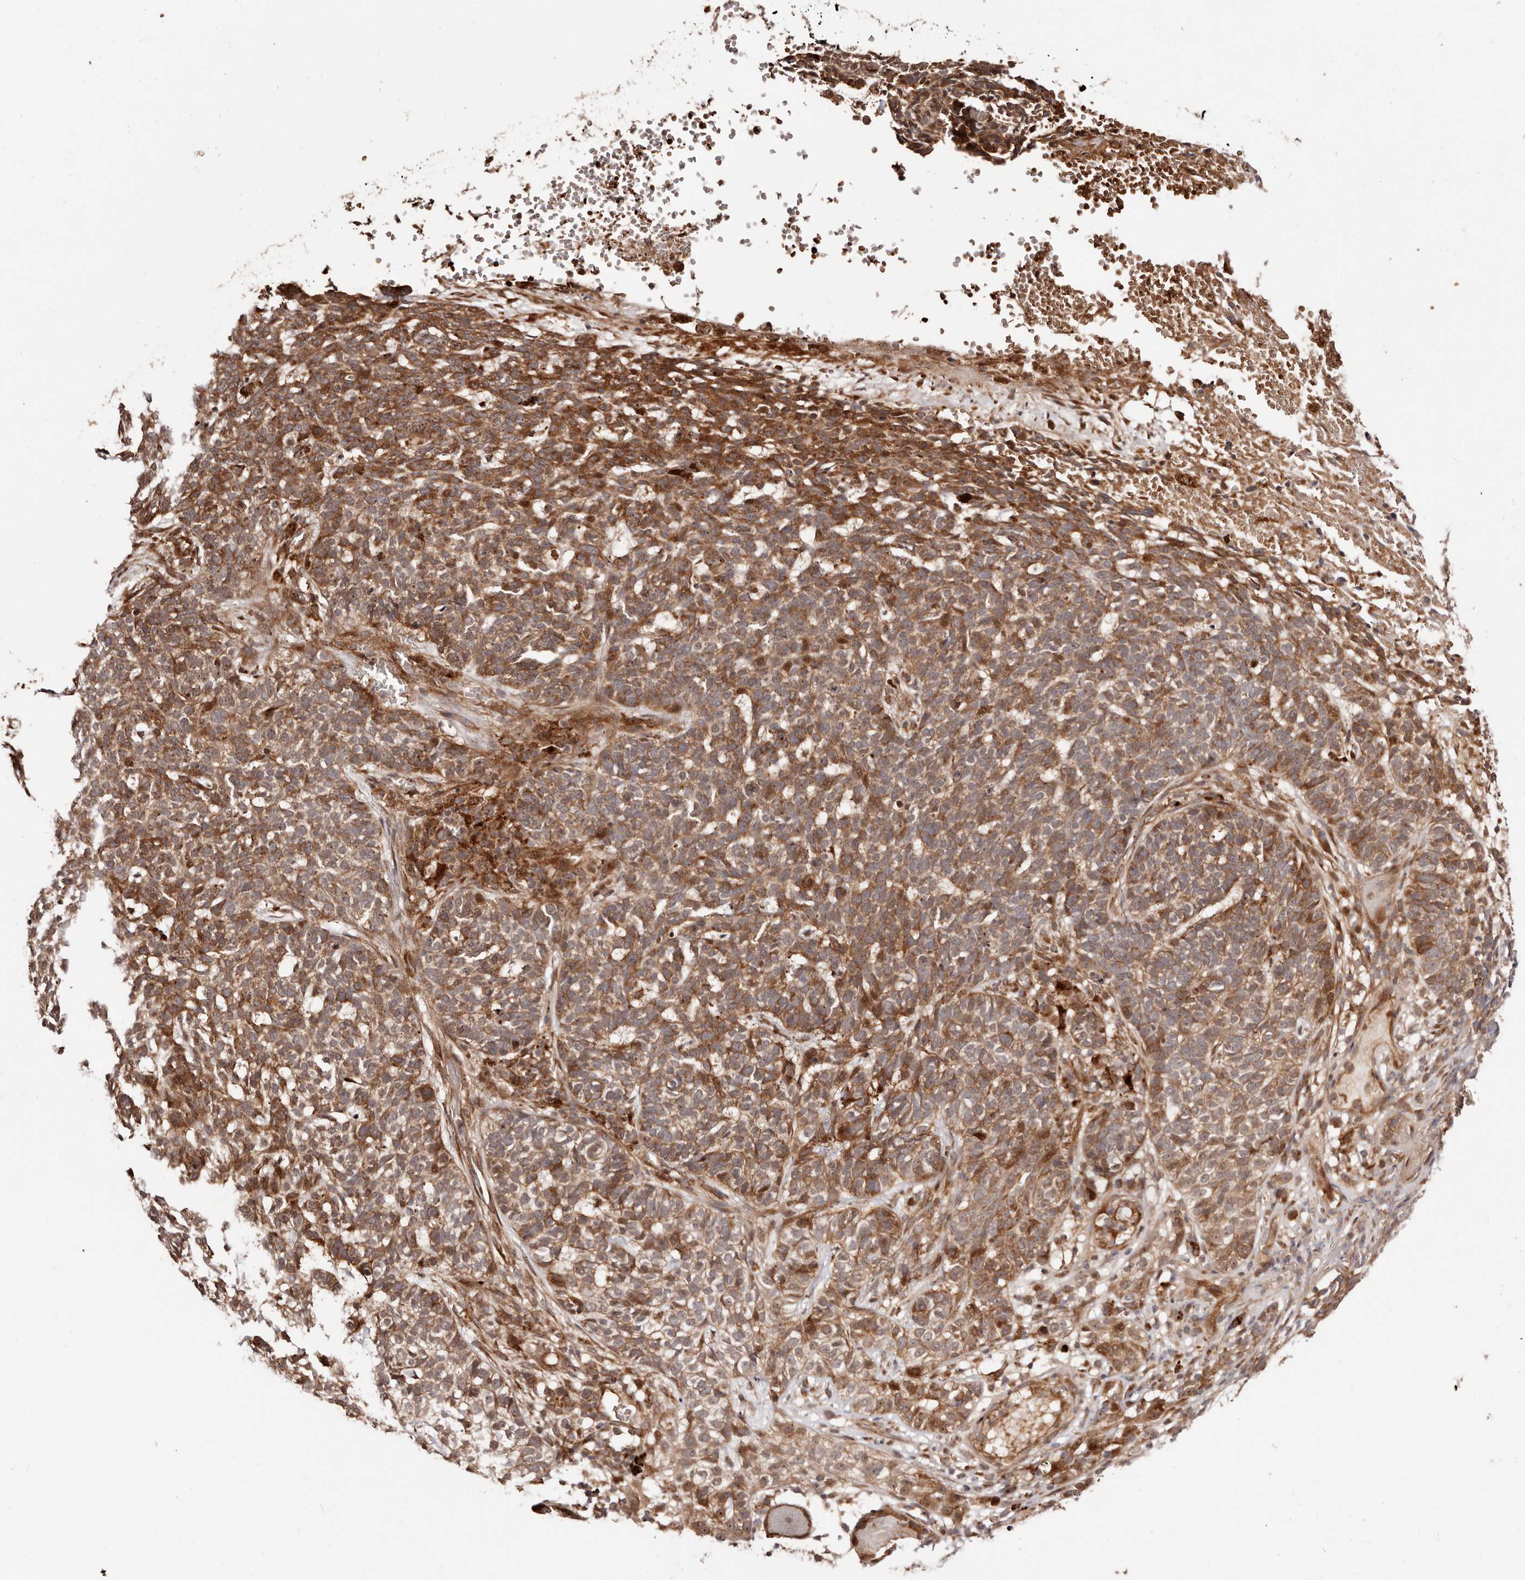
{"staining": {"intensity": "moderate", "quantity": ">75%", "location": "cytoplasmic/membranous"}, "tissue": "skin cancer", "cell_type": "Tumor cells", "image_type": "cancer", "snomed": [{"axis": "morphology", "description": "Basal cell carcinoma"}, {"axis": "topography", "description": "Skin"}], "caption": "High-power microscopy captured an immunohistochemistry (IHC) photomicrograph of skin cancer, revealing moderate cytoplasmic/membranous positivity in about >75% of tumor cells. Using DAB (3,3'-diaminobenzidine) (brown) and hematoxylin (blue) stains, captured at high magnification using brightfield microscopy.", "gene": "PTPN22", "patient": {"sex": "male", "age": 85}}